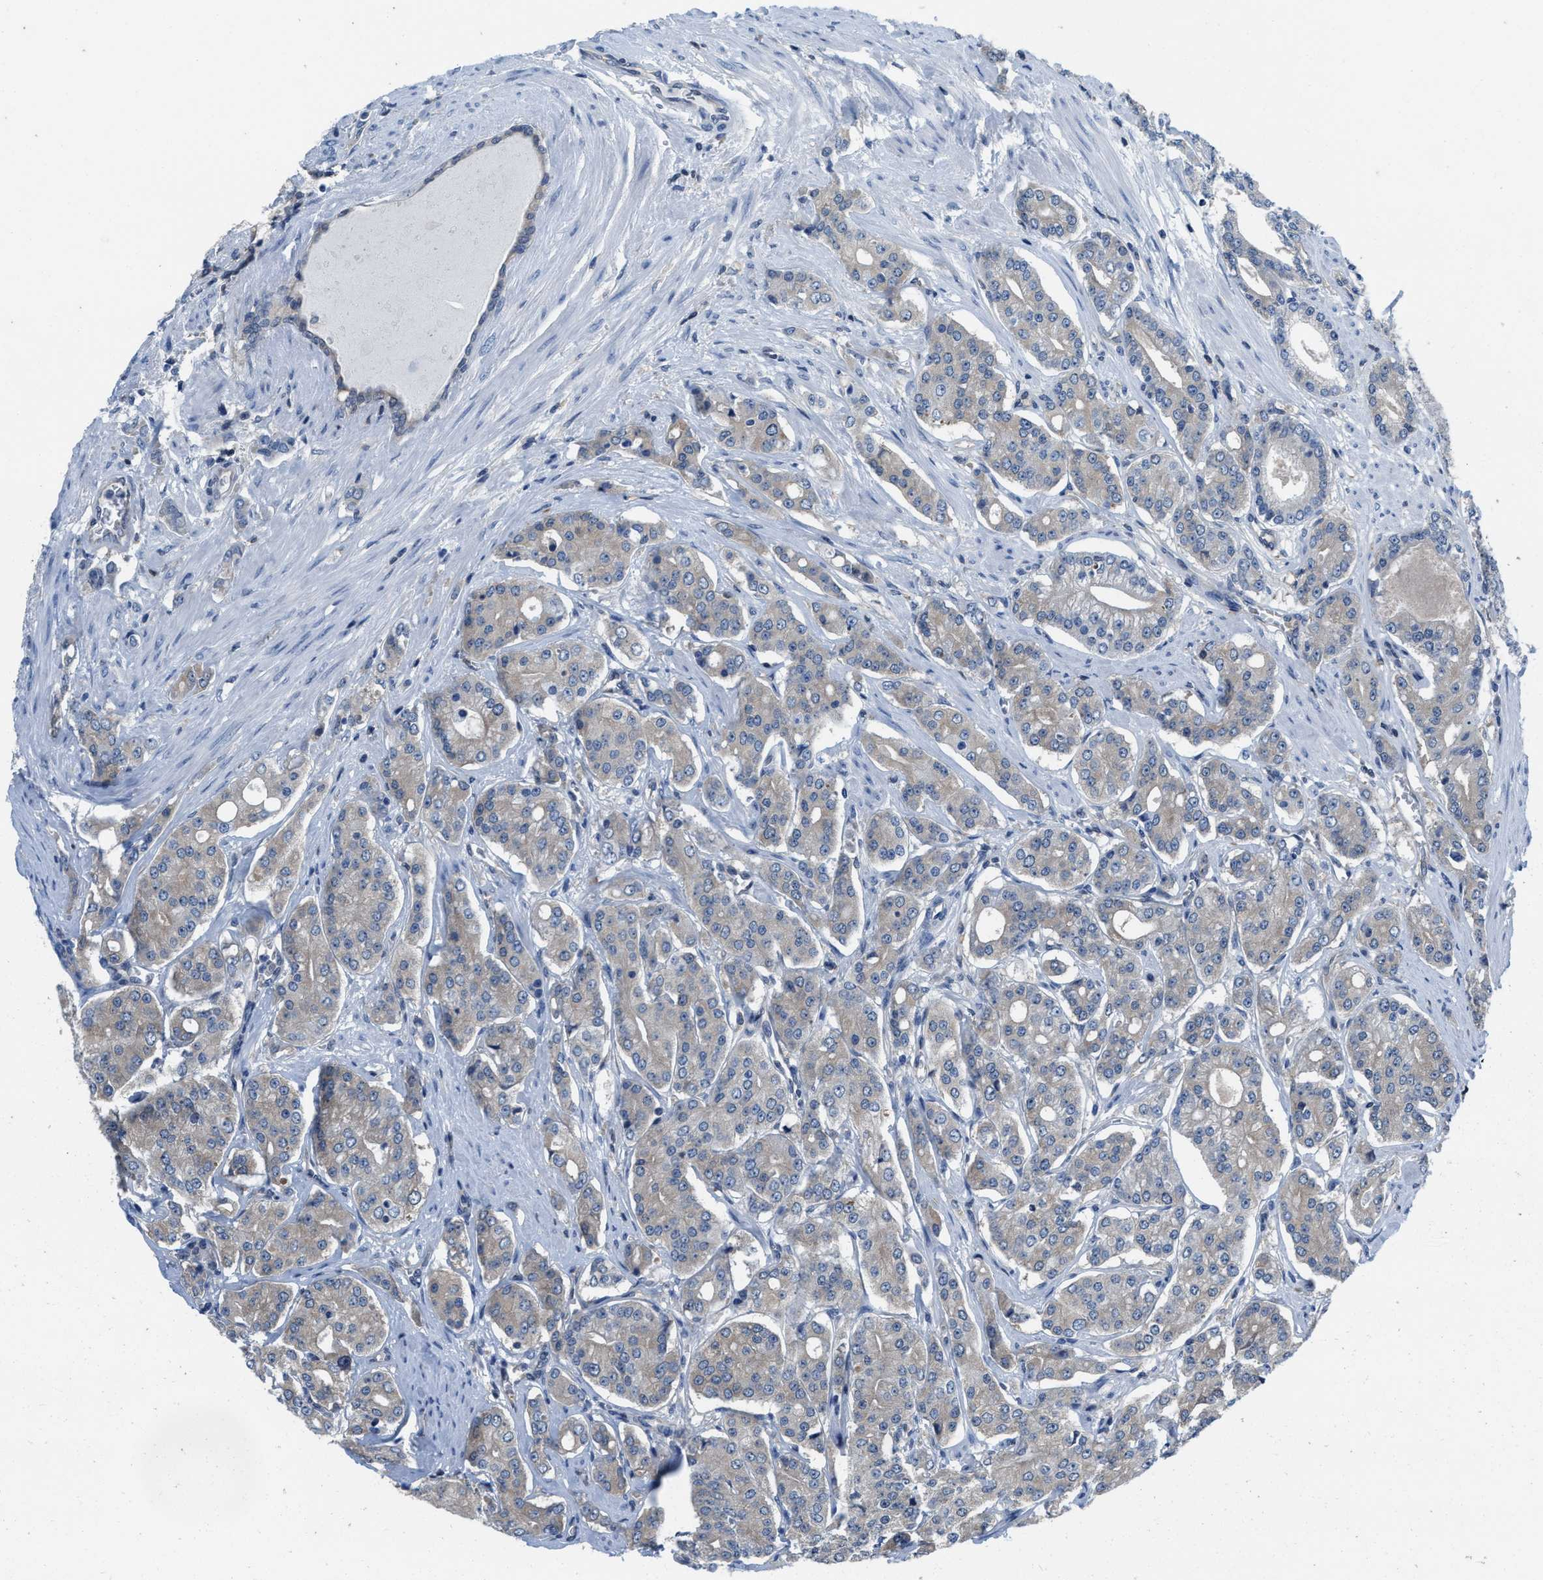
{"staining": {"intensity": "negative", "quantity": "none", "location": "none"}, "tissue": "prostate cancer", "cell_type": "Tumor cells", "image_type": "cancer", "snomed": [{"axis": "morphology", "description": "Adenocarcinoma, High grade"}, {"axis": "topography", "description": "Prostate"}], "caption": "Protein analysis of prostate adenocarcinoma (high-grade) demonstrates no significant expression in tumor cells.", "gene": "NUDT5", "patient": {"sex": "male", "age": 71}}